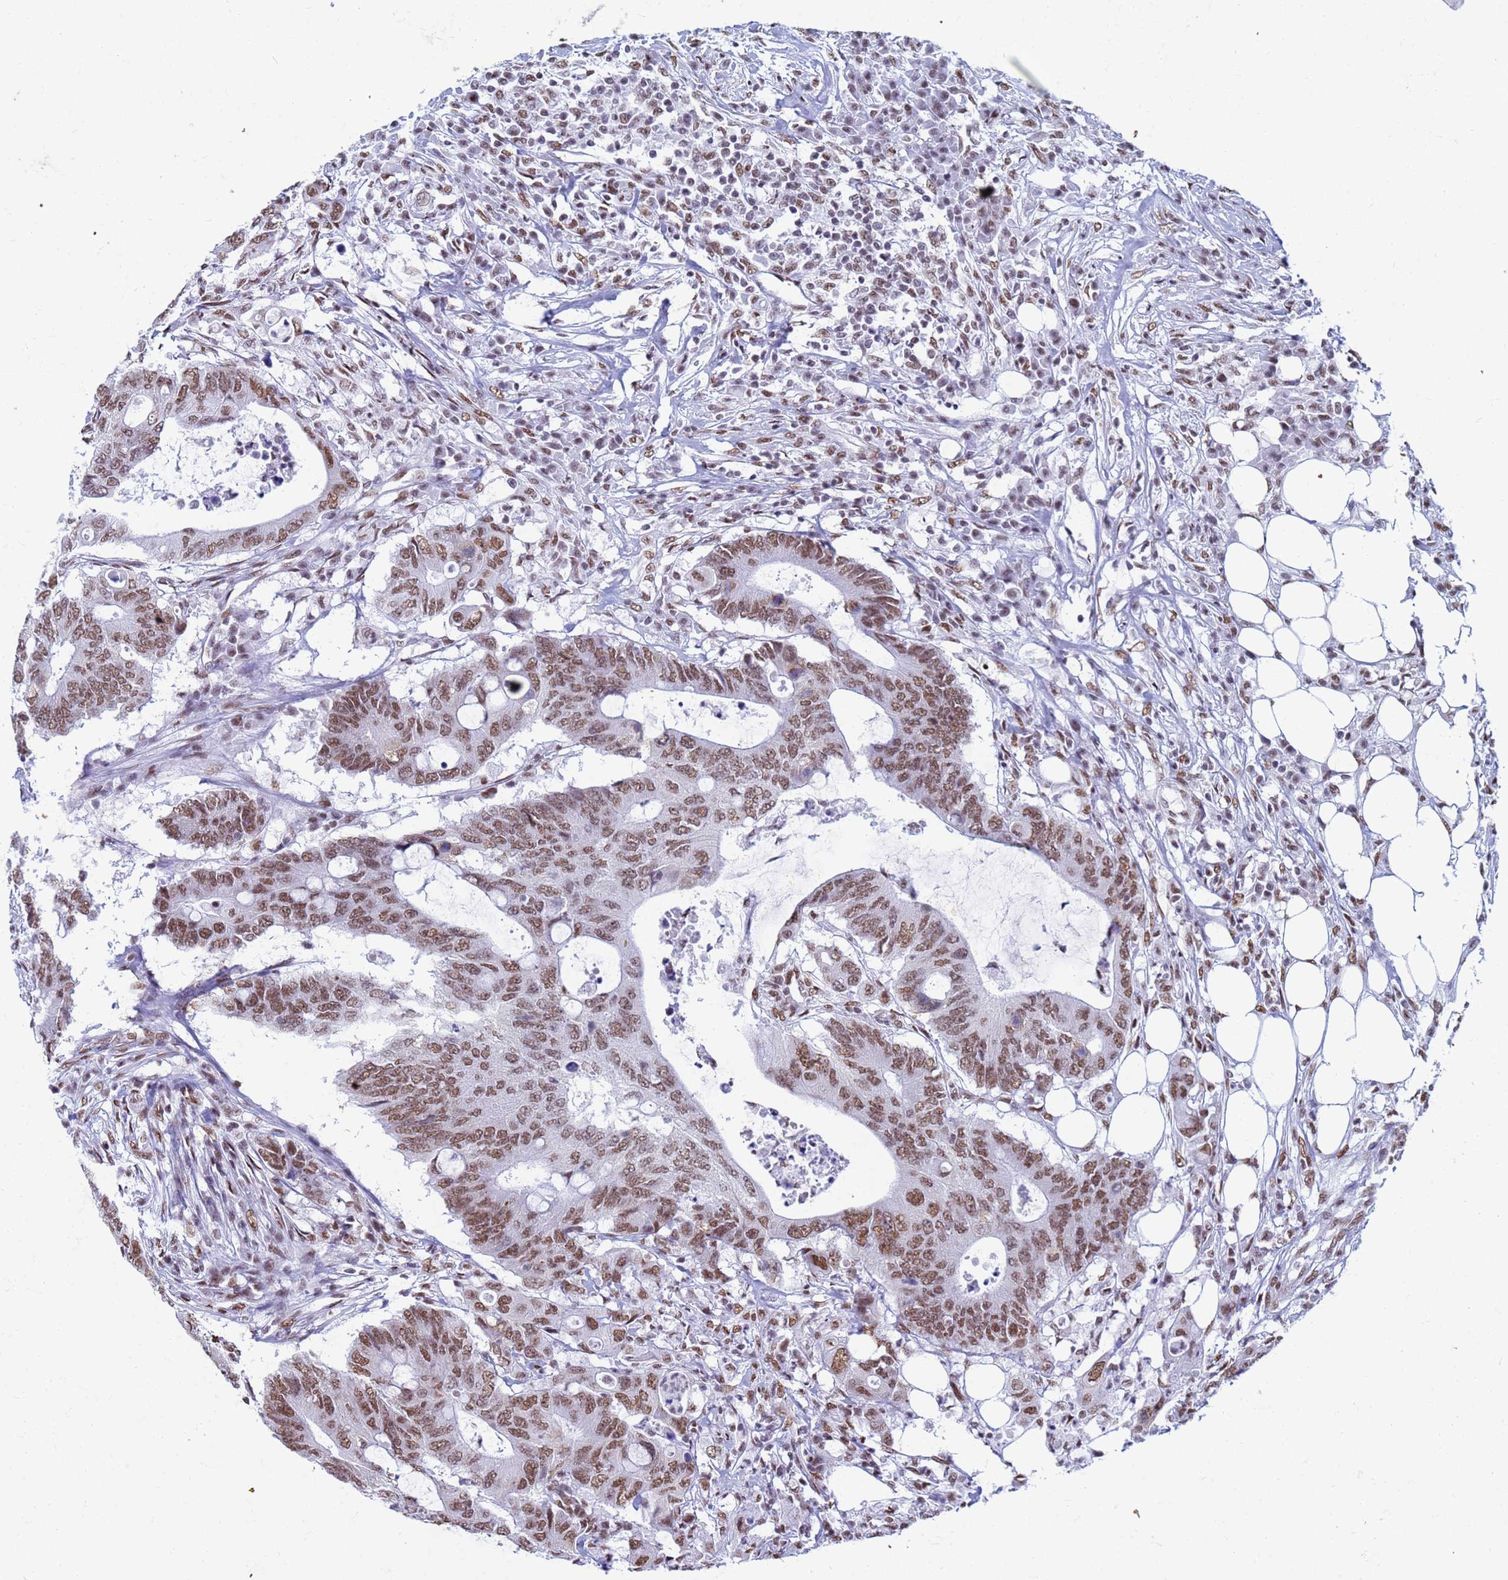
{"staining": {"intensity": "moderate", "quantity": ">75%", "location": "nuclear"}, "tissue": "colorectal cancer", "cell_type": "Tumor cells", "image_type": "cancer", "snomed": [{"axis": "morphology", "description": "Adenocarcinoma, NOS"}, {"axis": "topography", "description": "Colon"}], "caption": "Colorectal cancer was stained to show a protein in brown. There is medium levels of moderate nuclear expression in approximately >75% of tumor cells. Immunohistochemistry stains the protein in brown and the nuclei are stained blue.", "gene": "FAM170B", "patient": {"sex": "male", "age": 71}}